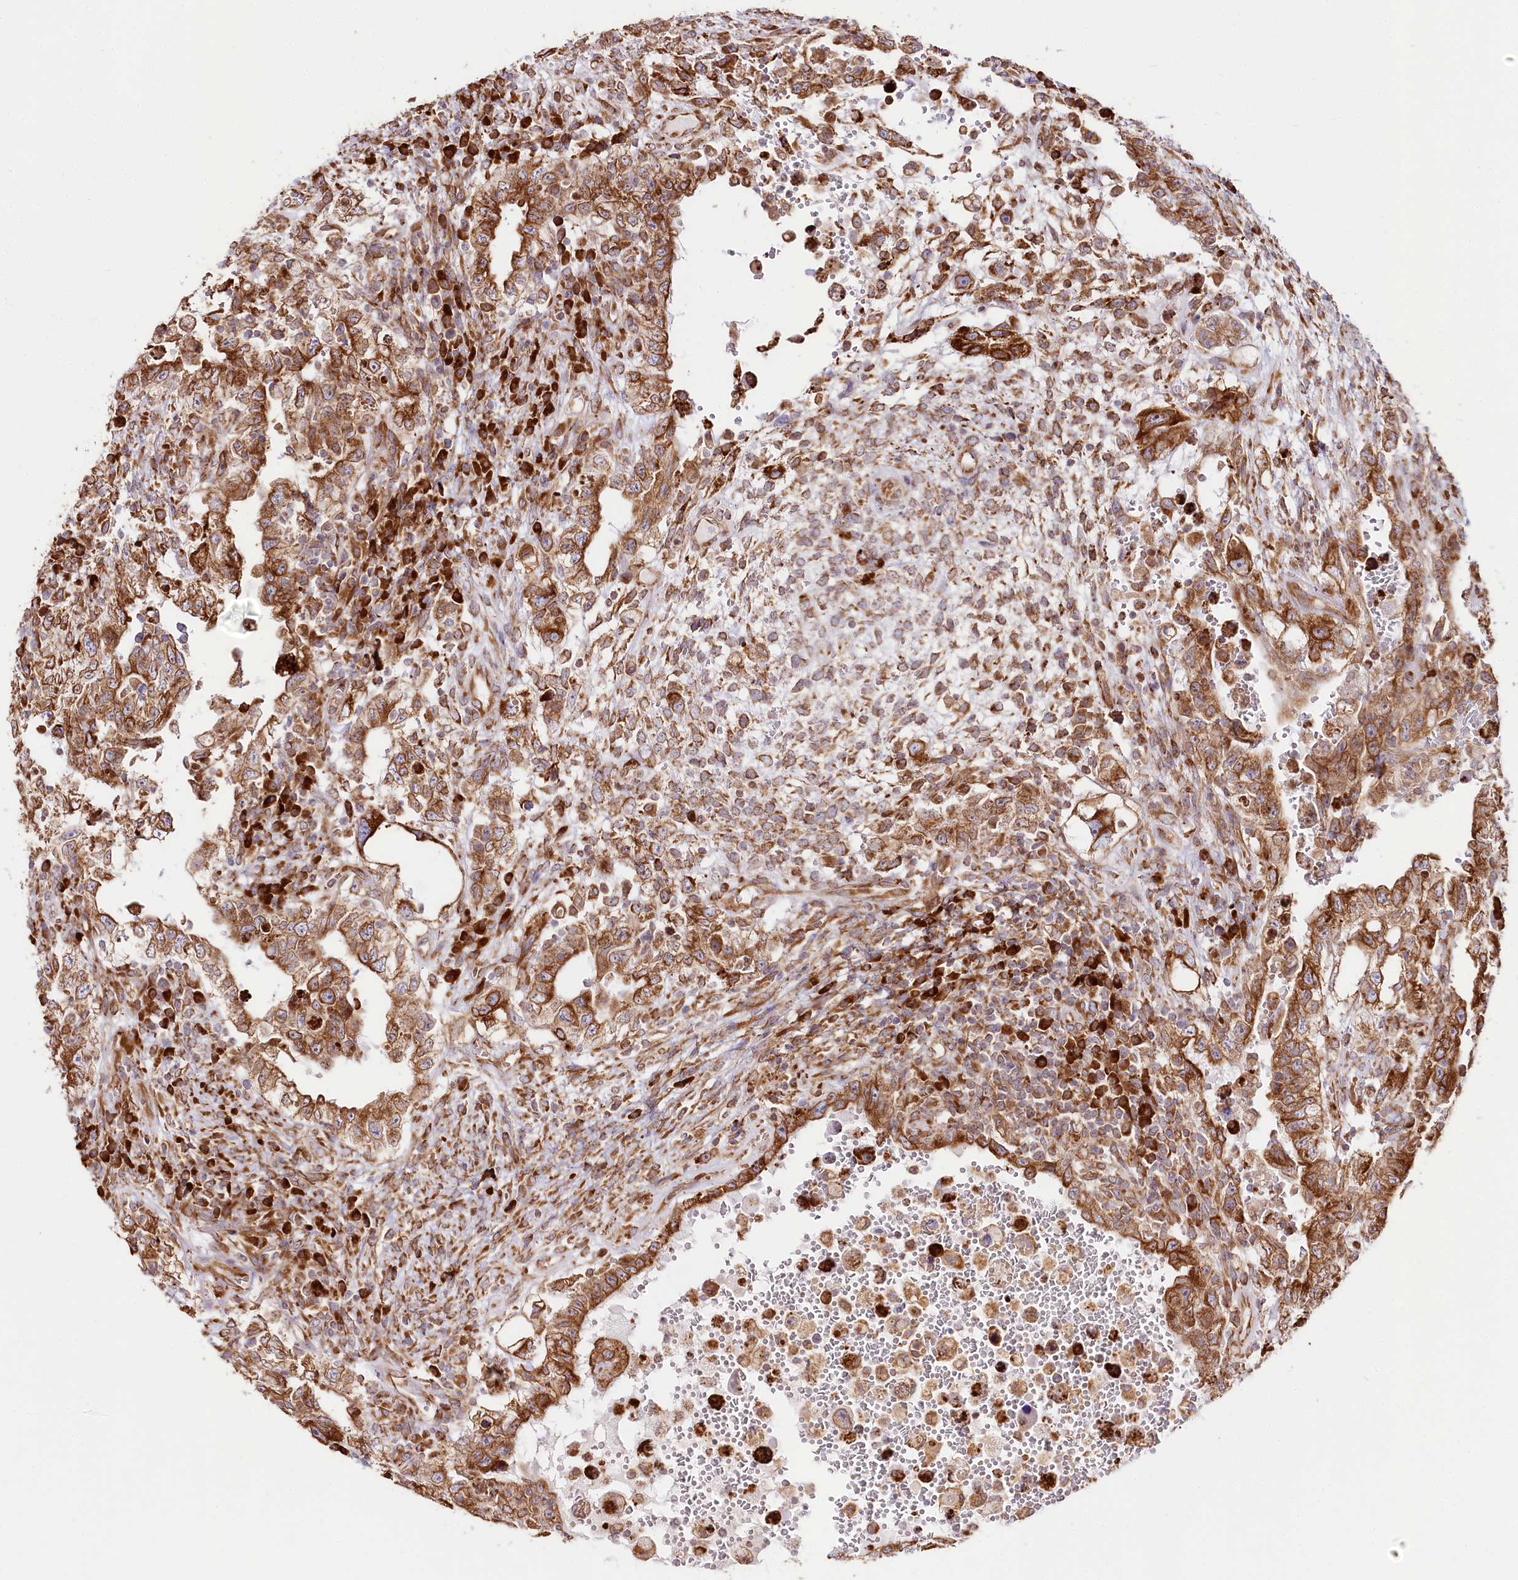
{"staining": {"intensity": "strong", "quantity": ">75%", "location": "cytoplasmic/membranous"}, "tissue": "testis cancer", "cell_type": "Tumor cells", "image_type": "cancer", "snomed": [{"axis": "morphology", "description": "Carcinoma, Embryonal, NOS"}, {"axis": "topography", "description": "Testis"}], "caption": "The histopathology image shows staining of embryonal carcinoma (testis), revealing strong cytoplasmic/membranous protein positivity (brown color) within tumor cells.", "gene": "CNPY2", "patient": {"sex": "male", "age": 26}}